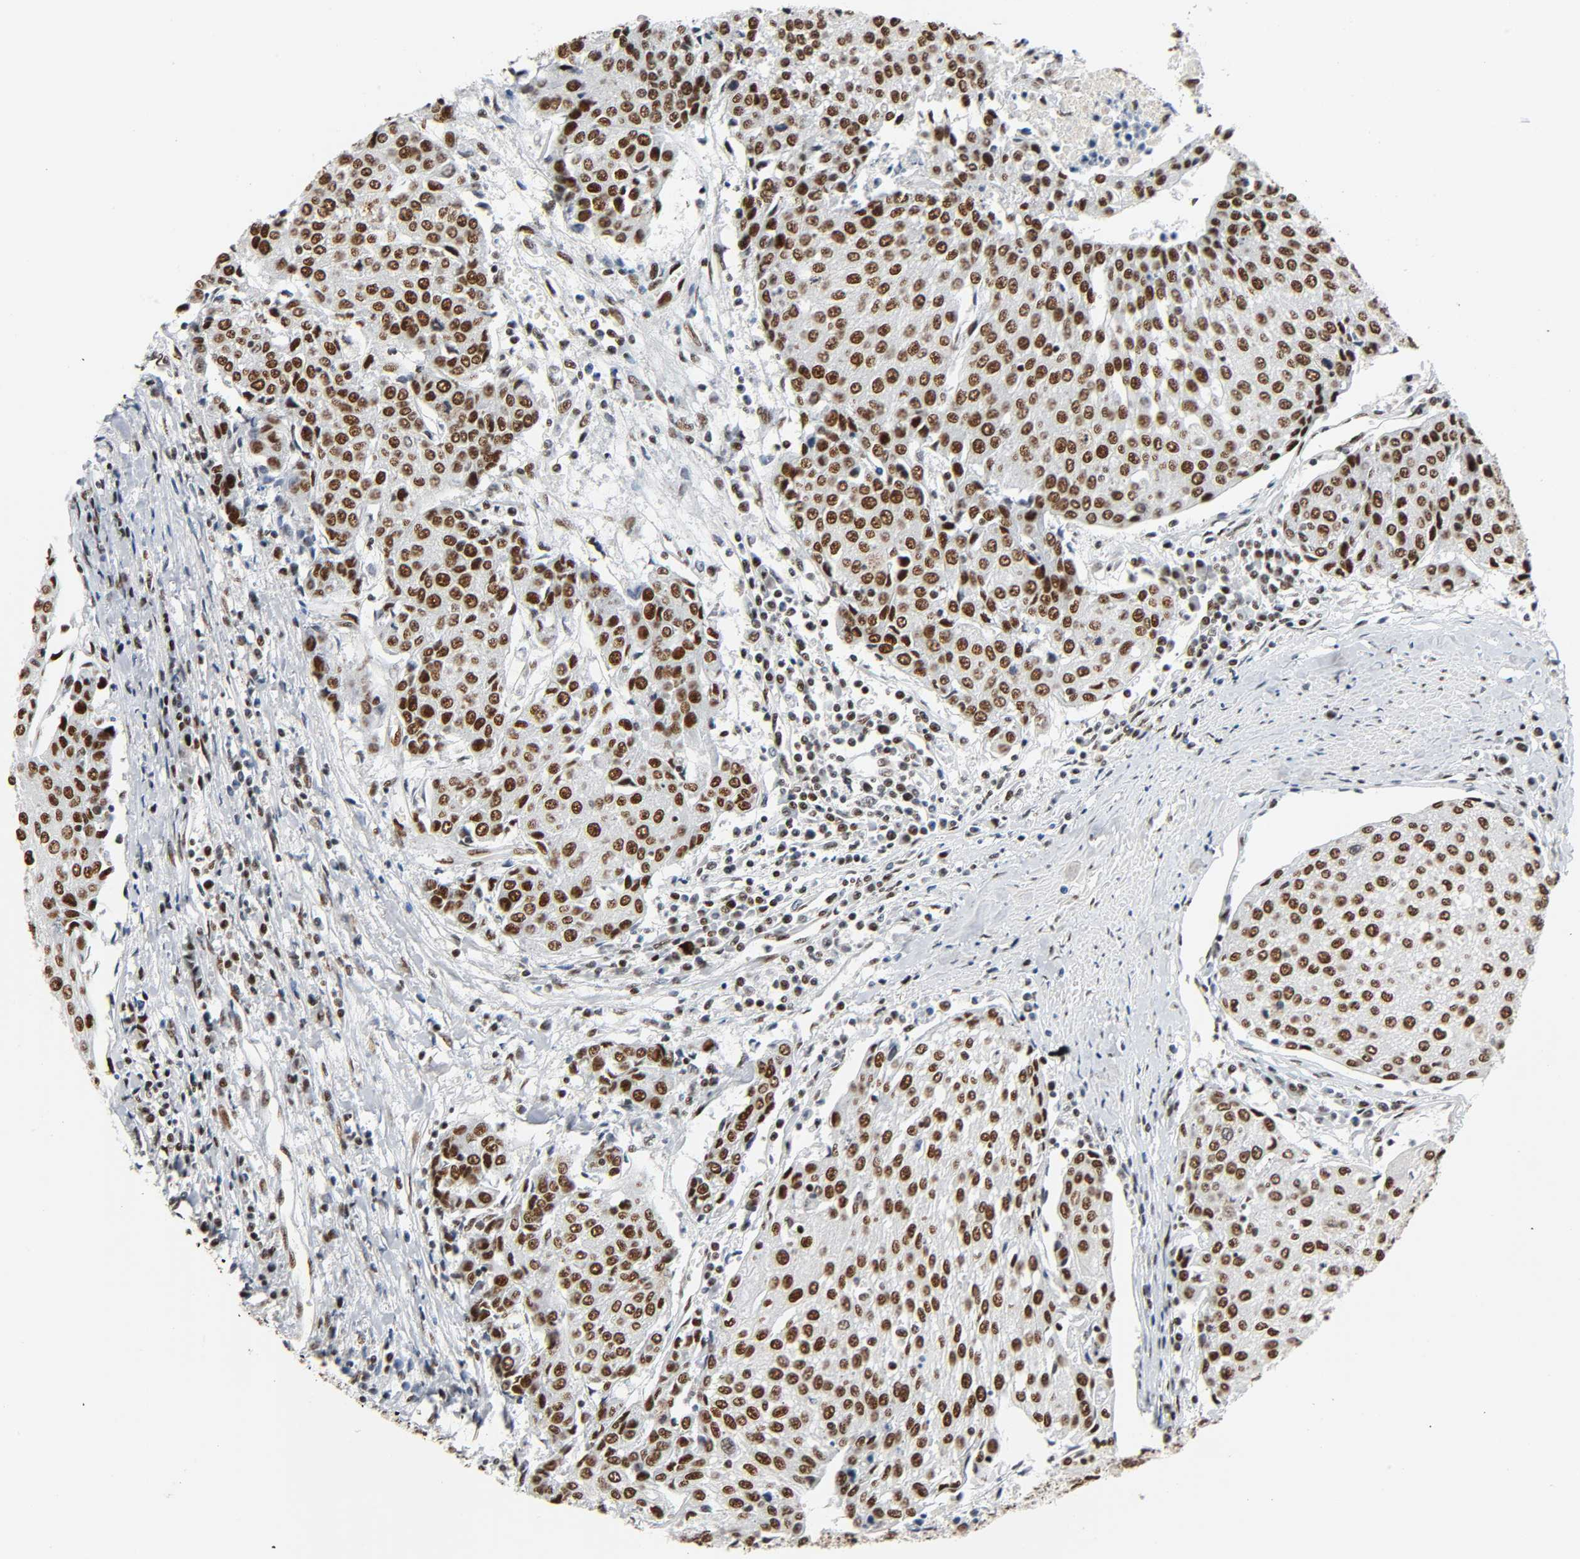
{"staining": {"intensity": "strong", "quantity": ">75%", "location": "nuclear"}, "tissue": "urothelial cancer", "cell_type": "Tumor cells", "image_type": "cancer", "snomed": [{"axis": "morphology", "description": "Urothelial carcinoma, High grade"}, {"axis": "topography", "description": "Urinary bladder"}], "caption": "Protein staining exhibits strong nuclear staining in approximately >75% of tumor cells in urothelial cancer.", "gene": "CDK9", "patient": {"sex": "female", "age": 85}}